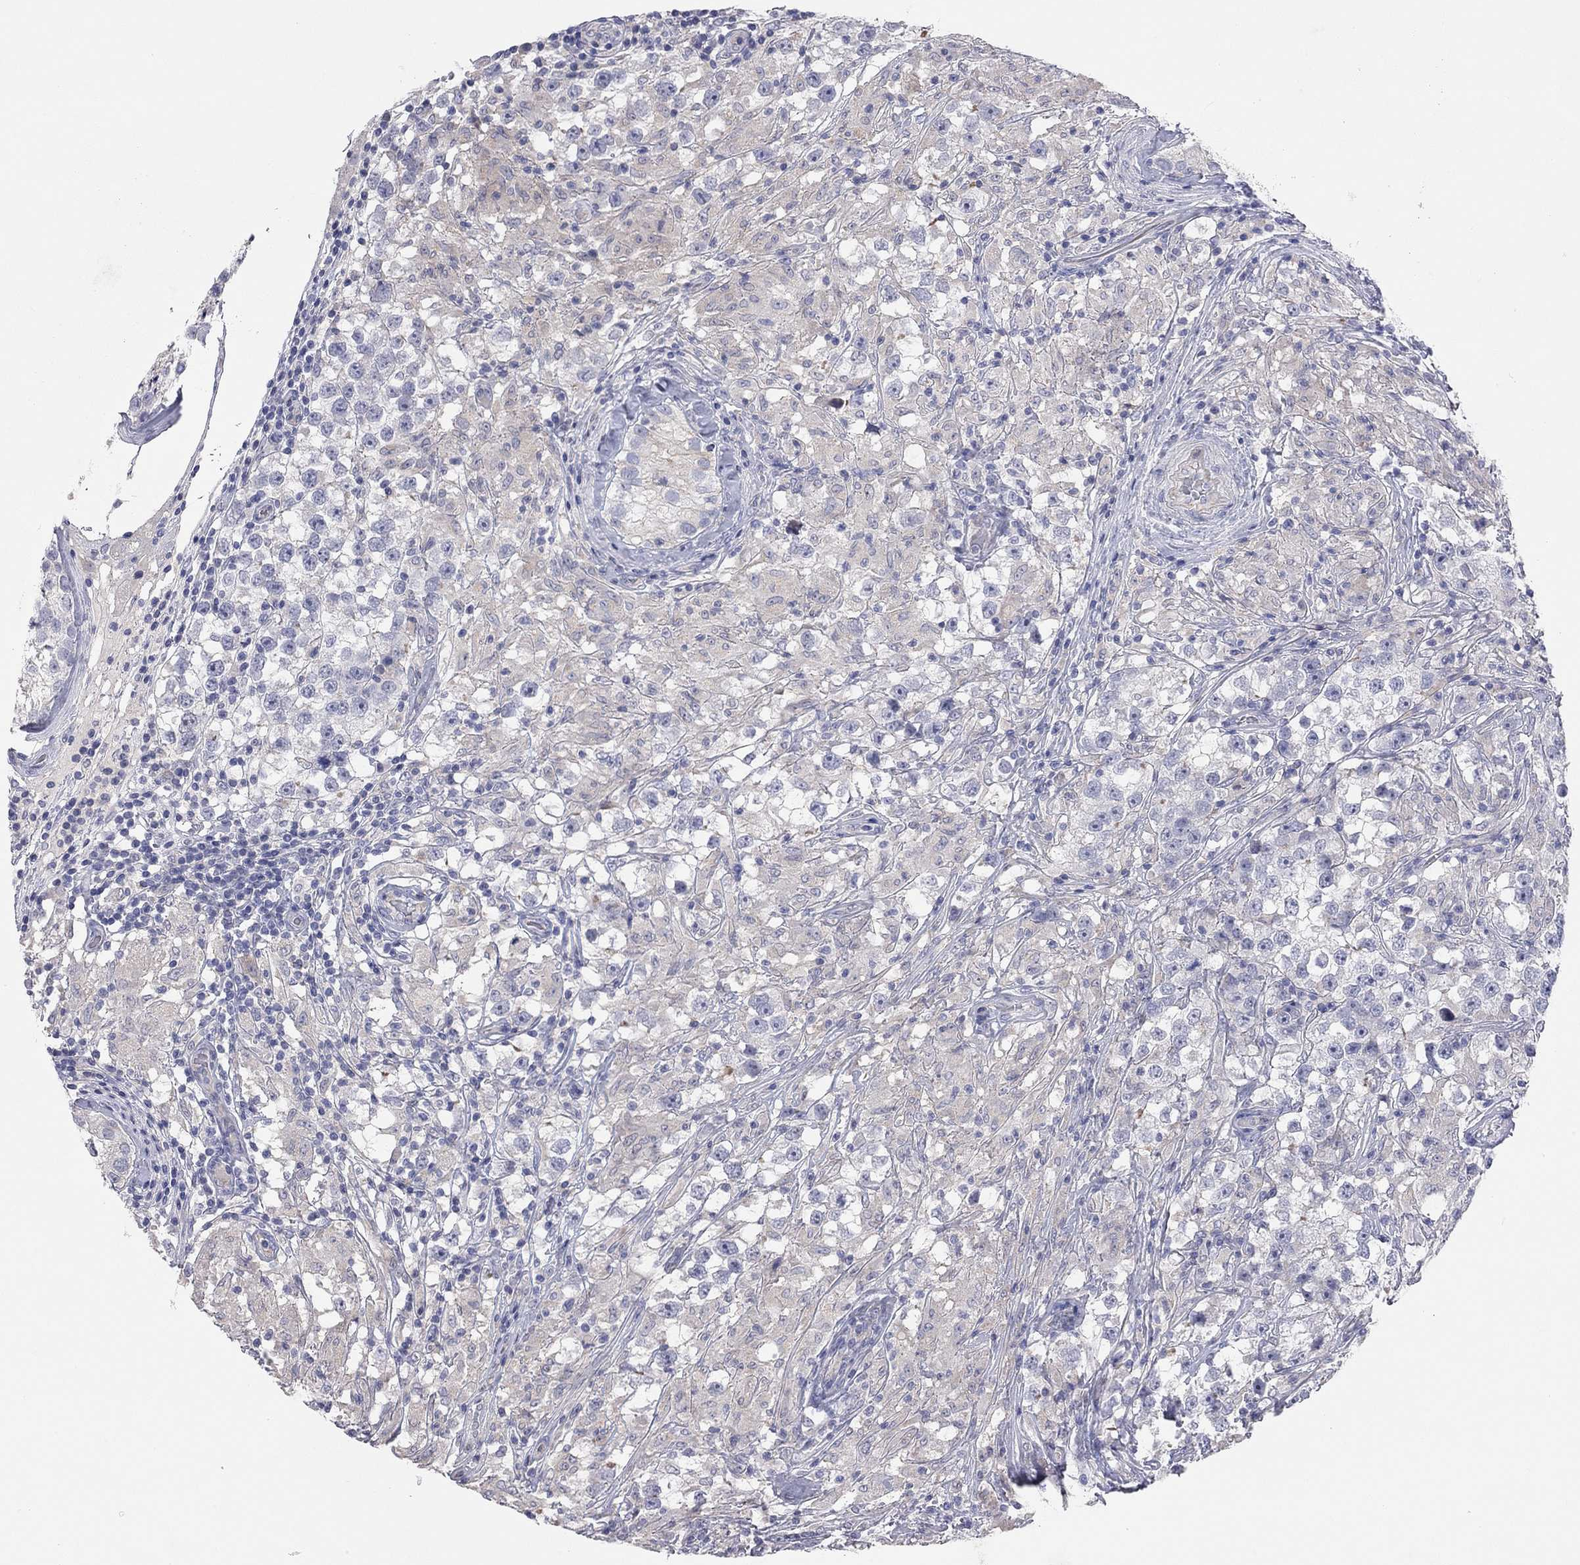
{"staining": {"intensity": "weak", "quantity": "25%-75%", "location": "cytoplasmic/membranous"}, "tissue": "testis cancer", "cell_type": "Tumor cells", "image_type": "cancer", "snomed": [{"axis": "morphology", "description": "Seminoma, NOS"}, {"axis": "topography", "description": "Testis"}], "caption": "Immunohistochemistry (DAB (3,3'-diaminobenzidine)) staining of human testis cancer reveals weak cytoplasmic/membranous protein expression in about 25%-75% of tumor cells.", "gene": "KCNB1", "patient": {"sex": "male", "age": 46}}